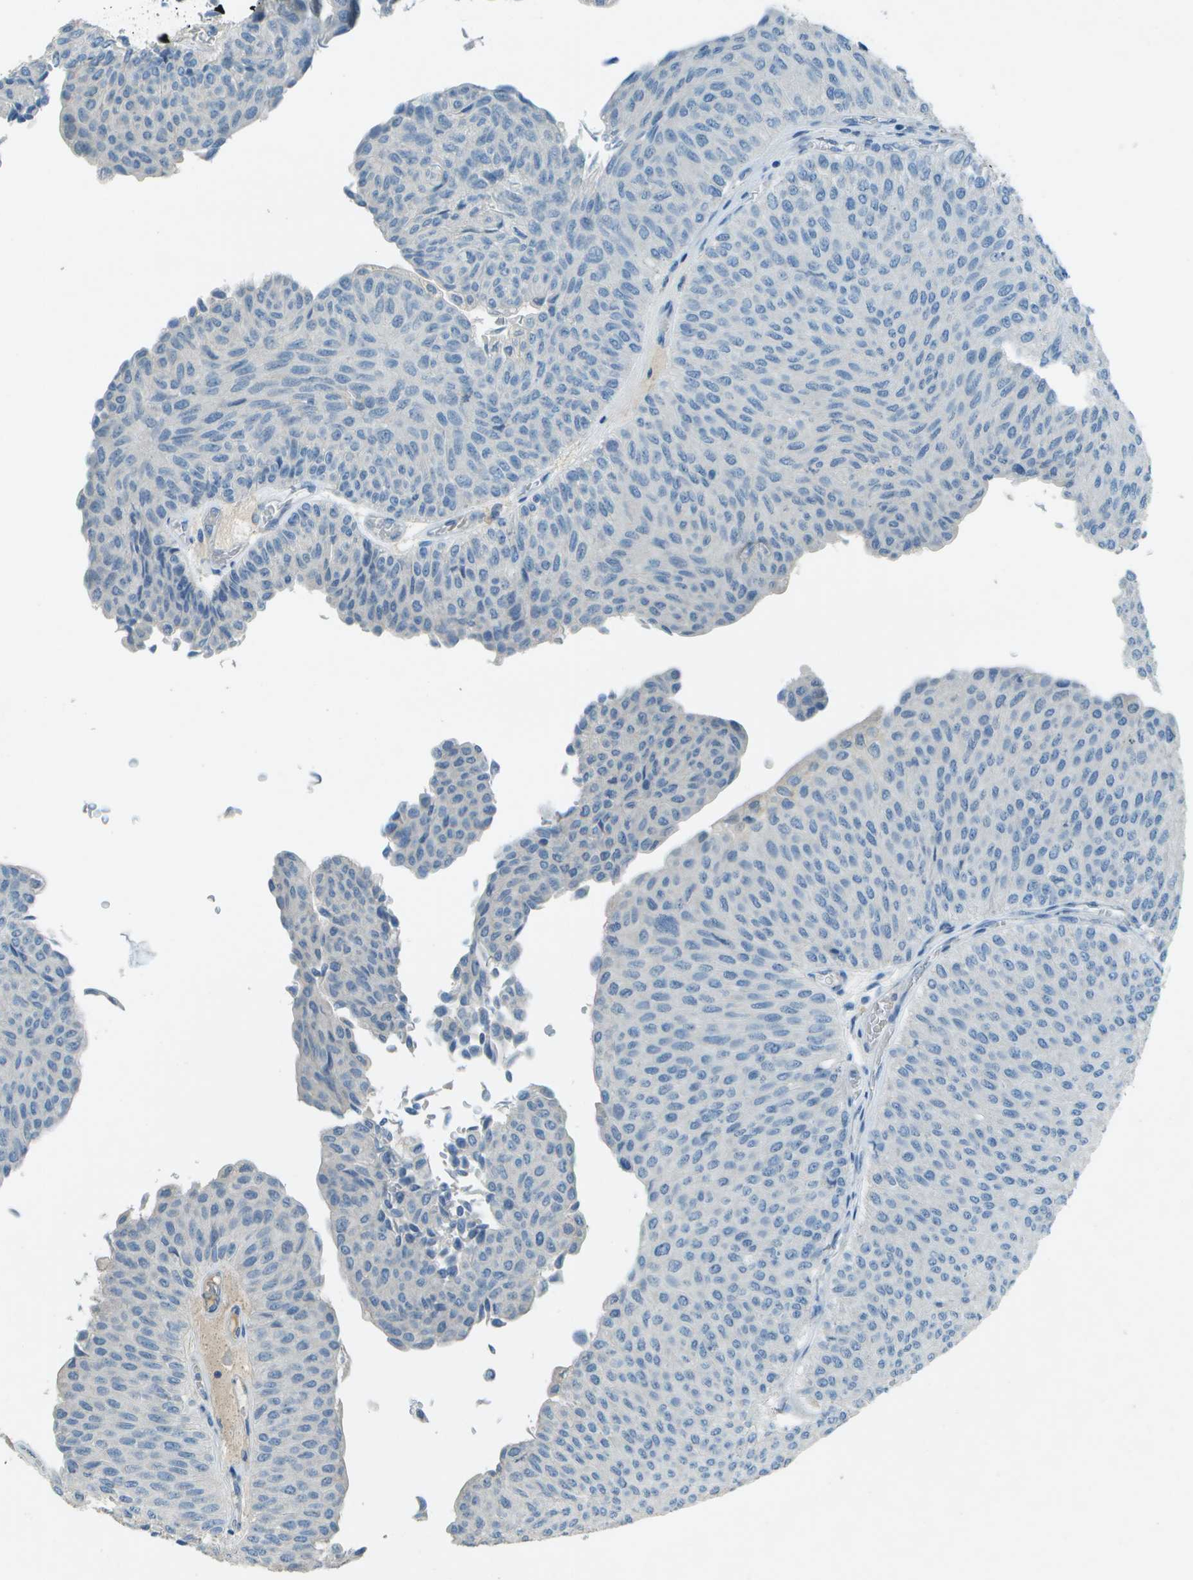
{"staining": {"intensity": "negative", "quantity": "none", "location": "none"}, "tissue": "urothelial cancer", "cell_type": "Tumor cells", "image_type": "cancer", "snomed": [{"axis": "morphology", "description": "Urothelial carcinoma, Low grade"}, {"axis": "topography", "description": "Urinary bladder"}], "caption": "Urothelial cancer stained for a protein using immunohistochemistry (IHC) demonstrates no expression tumor cells.", "gene": "LGI2", "patient": {"sex": "male", "age": 78}}